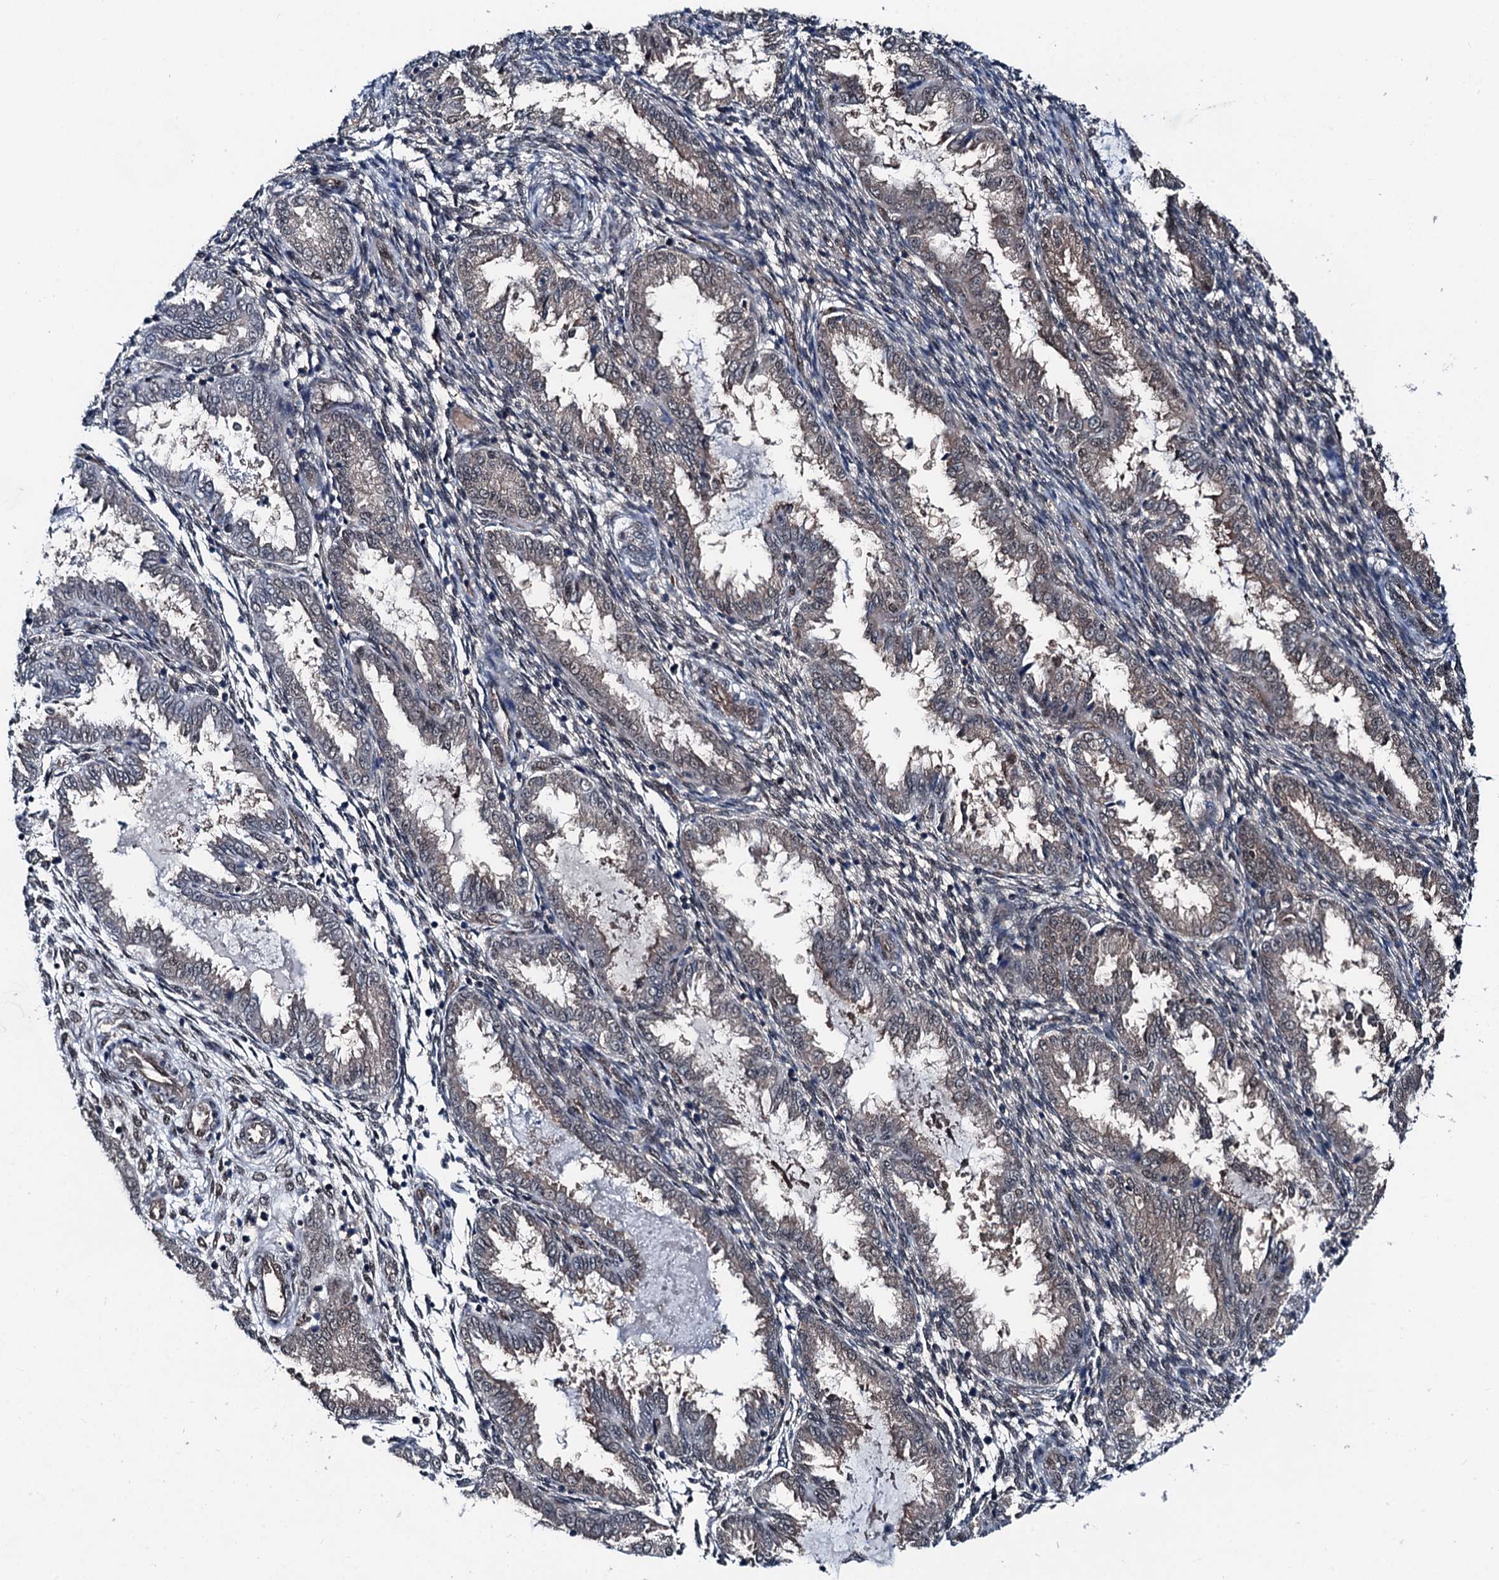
{"staining": {"intensity": "moderate", "quantity": "<25%", "location": "nuclear"}, "tissue": "endometrium", "cell_type": "Cells in endometrial stroma", "image_type": "normal", "snomed": [{"axis": "morphology", "description": "Normal tissue, NOS"}, {"axis": "topography", "description": "Endometrium"}], "caption": "A brown stain labels moderate nuclear positivity of a protein in cells in endometrial stroma of unremarkable endometrium. Using DAB (3,3'-diaminobenzidine) (brown) and hematoxylin (blue) stains, captured at high magnification using brightfield microscopy.", "gene": "PSMD13", "patient": {"sex": "female", "age": 33}}